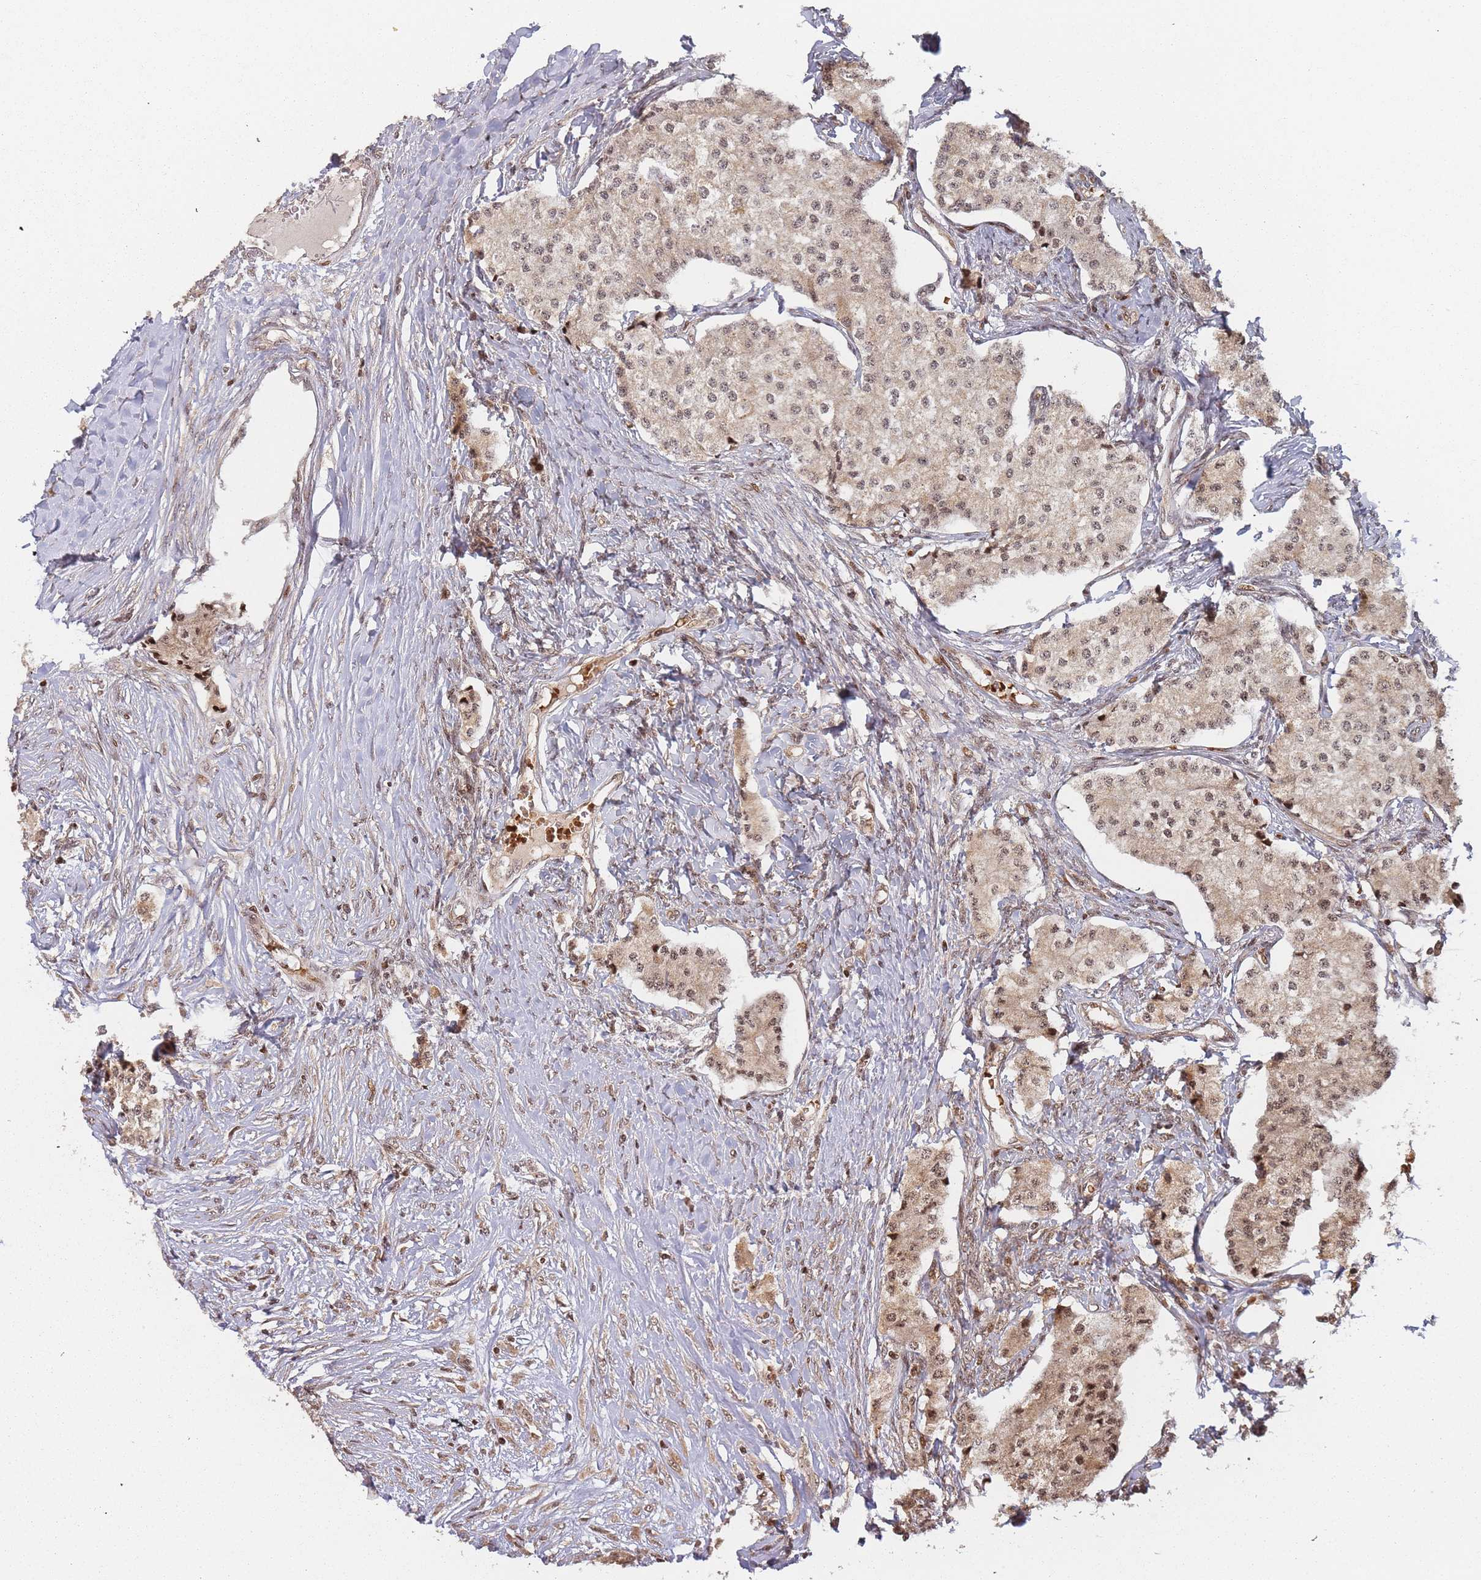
{"staining": {"intensity": "moderate", "quantity": ">75%", "location": "cytoplasmic/membranous,nuclear"}, "tissue": "carcinoid", "cell_type": "Tumor cells", "image_type": "cancer", "snomed": [{"axis": "morphology", "description": "Carcinoid, malignant, NOS"}, {"axis": "topography", "description": "Colon"}], "caption": "Moderate cytoplasmic/membranous and nuclear positivity is identified in approximately >75% of tumor cells in carcinoid.", "gene": "ZNF497", "patient": {"sex": "female", "age": 52}}